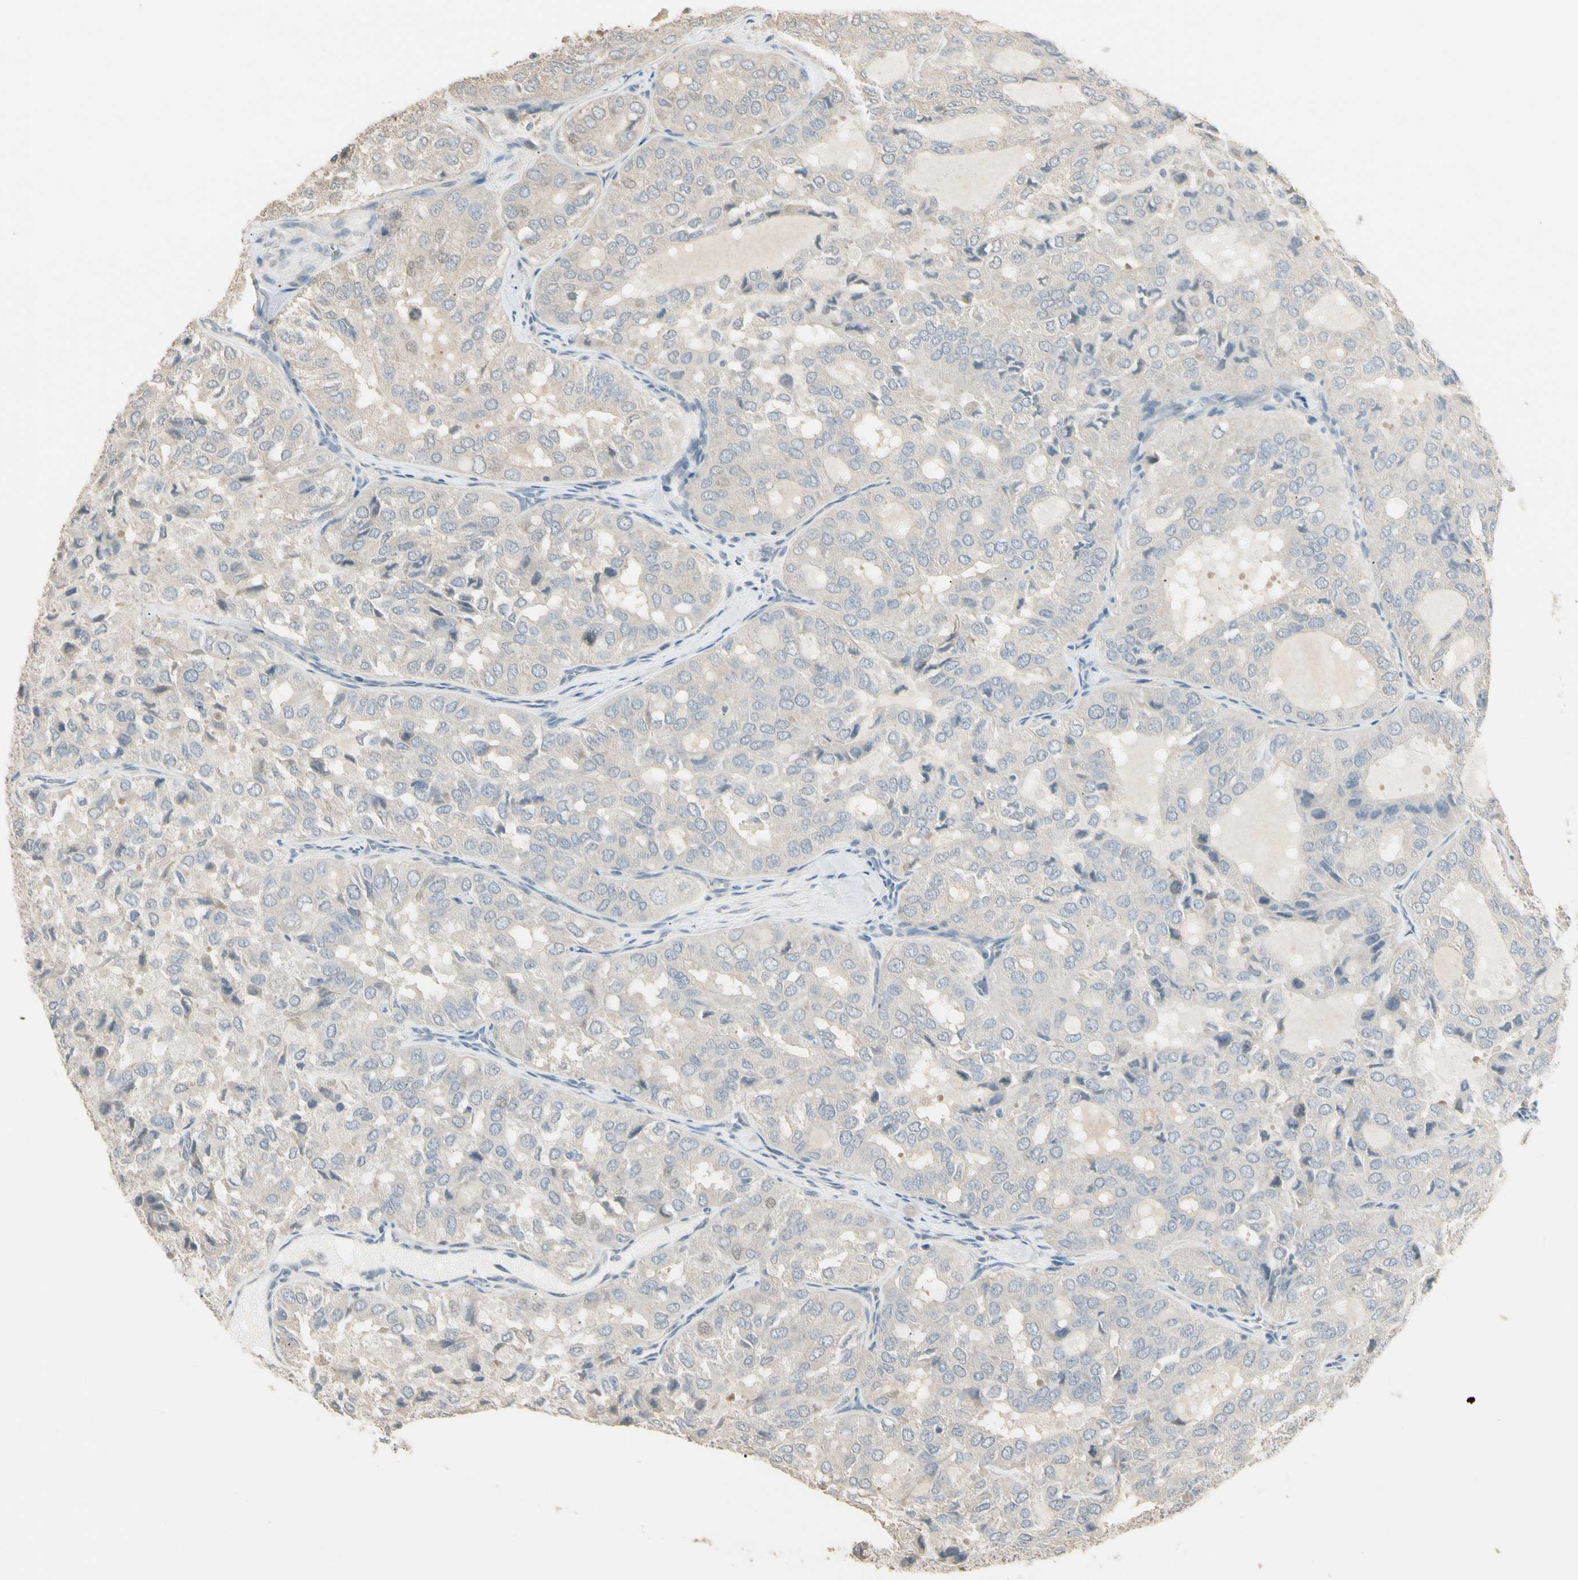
{"staining": {"intensity": "negative", "quantity": "none", "location": "none"}, "tissue": "thyroid cancer", "cell_type": "Tumor cells", "image_type": "cancer", "snomed": [{"axis": "morphology", "description": "Follicular adenoma carcinoma, NOS"}, {"axis": "topography", "description": "Thyroid gland"}], "caption": "Human thyroid follicular adenoma carcinoma stained for a protein using IHC exhibits no staining in tumor cells.", "gene": "GNE", "patient": {"sex": "male", "age": 75}}